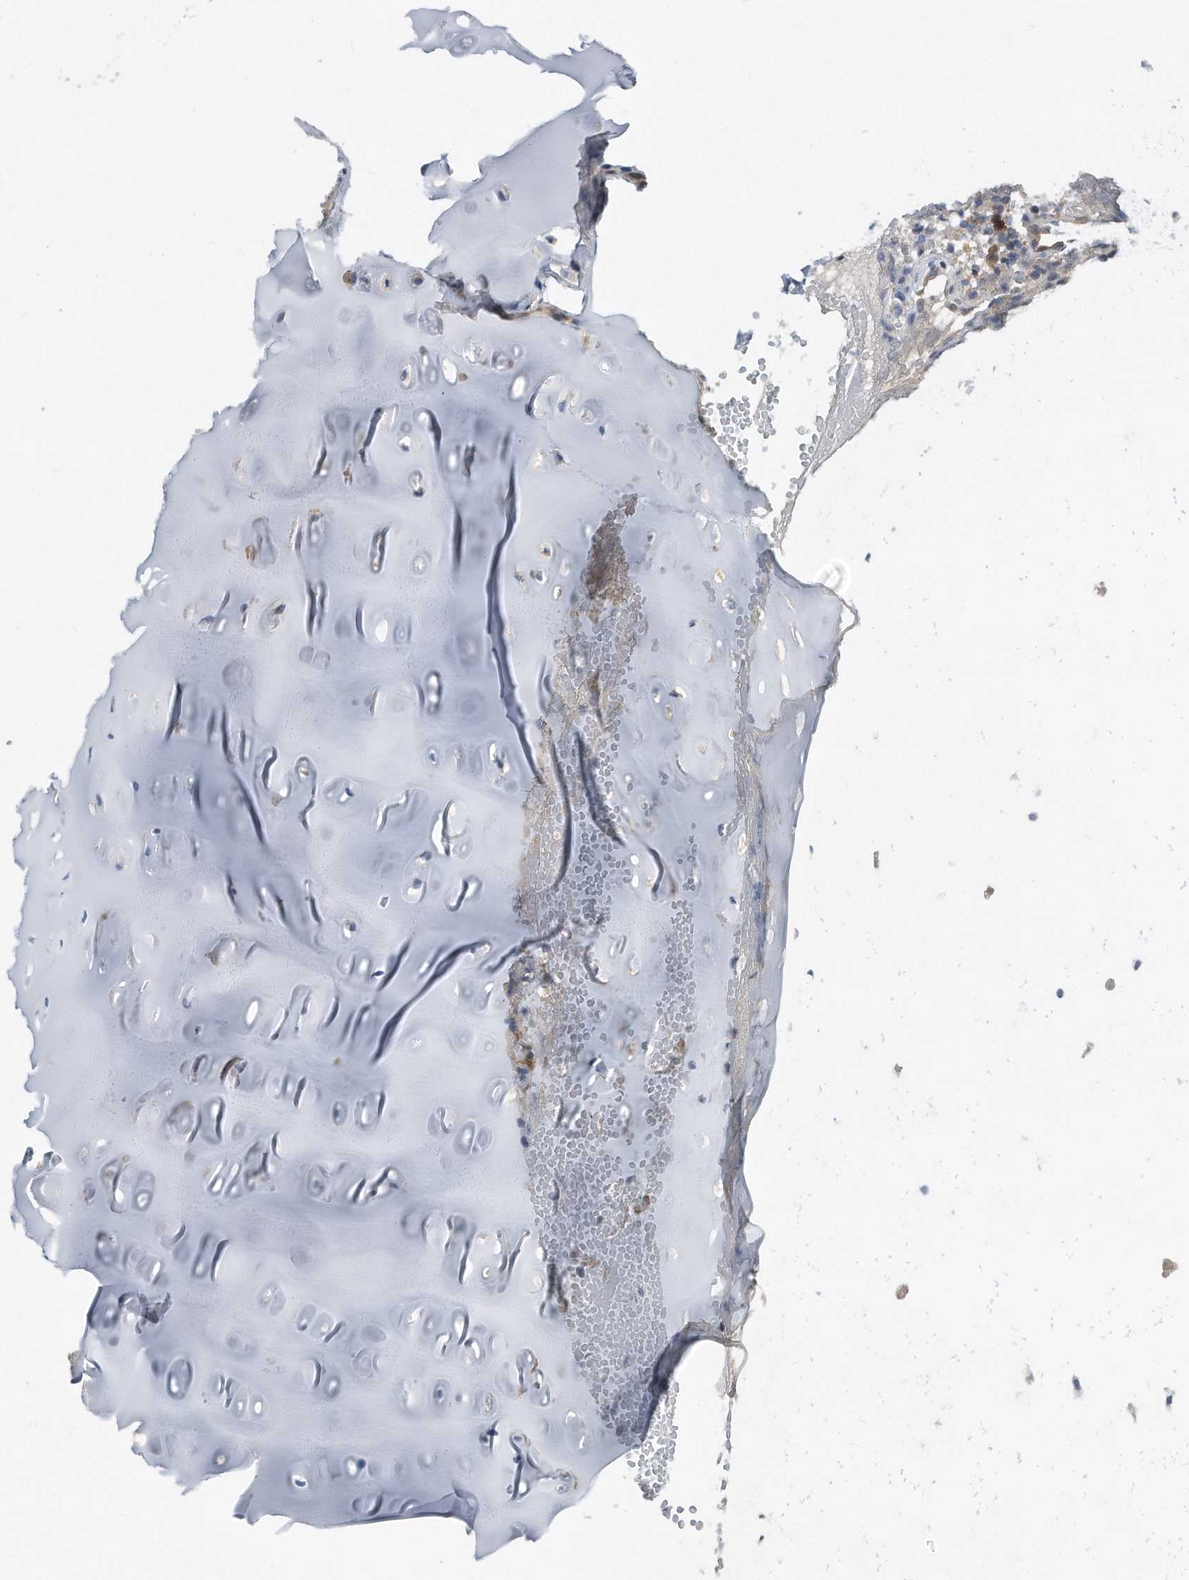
{"staining": {"intensity": "weak", "quantity": "<25%", "location": "cytoplasmic/membranous"}, "tissue": "soft tissue", "cell_type": "Chondrocytes", "image_type": "normal", "snomed": [{"axis": "morphology", "description": "Normal tissue, NOS"}, {"axis": "morphology", "description": "Basal cell carcinoma"}, {"axis": "topography", "description": "Cartilage tissue"}, {"axis": "topography", "description": "Nasopharynx"}, {"axis": "topography", "description": "Oral tissue"}], "caption": "Immunohistochemistry of benign soft tissue reveals no staining in chondrocytes. (Brightfield microscopy of DAB (3,3'-diaminobenzidine) IHC at high magnification).", "gene": "MAP2K6", "patient": {"sex": "female", "age": 77}}